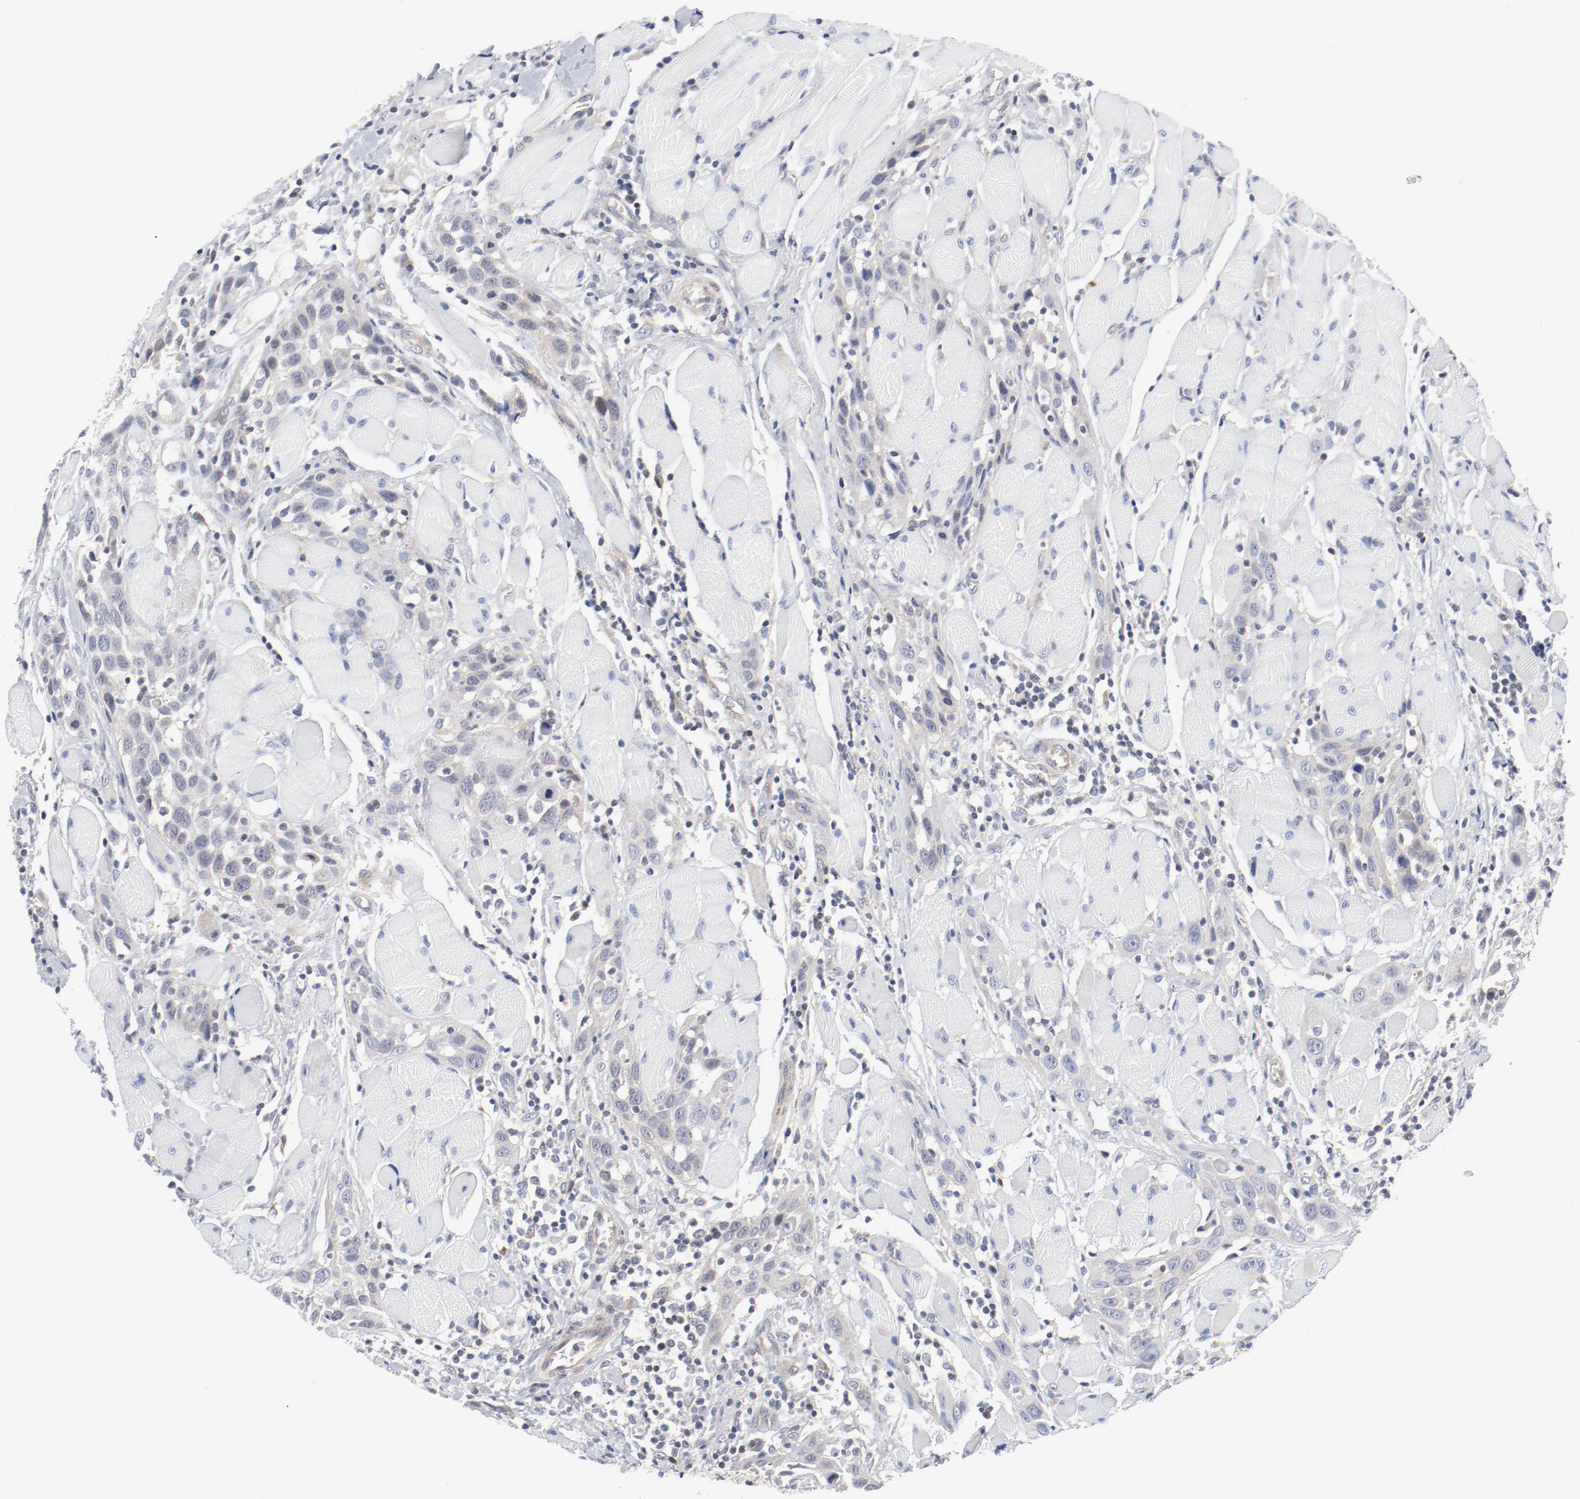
{"staining": {"intensity": "negative", "quantity": "none", "location": "none"}, "tissue": "head and neck cancer", "cell_type": "Tumor cells", "image_type": "cancer", "snomed": [{"axis": "morphology", "description": "Squamous cell carcinoma, NOS"}, {"axis": "topography", "description": "Oral tissue"}, {"axis": "topography", "description": "Head-Neck"}], "caption": "This is a micrograph of immunohistochemistry (IHC) staining of head and neck cancer (squamous cell carcinoma), which shows no staining in tumor cells. (DAB (3,3'-diaminobenzidine) IHC with hematoxylin counter stain).", "gene": "BAD", "patient": {"sex": "female", "age": 50}}